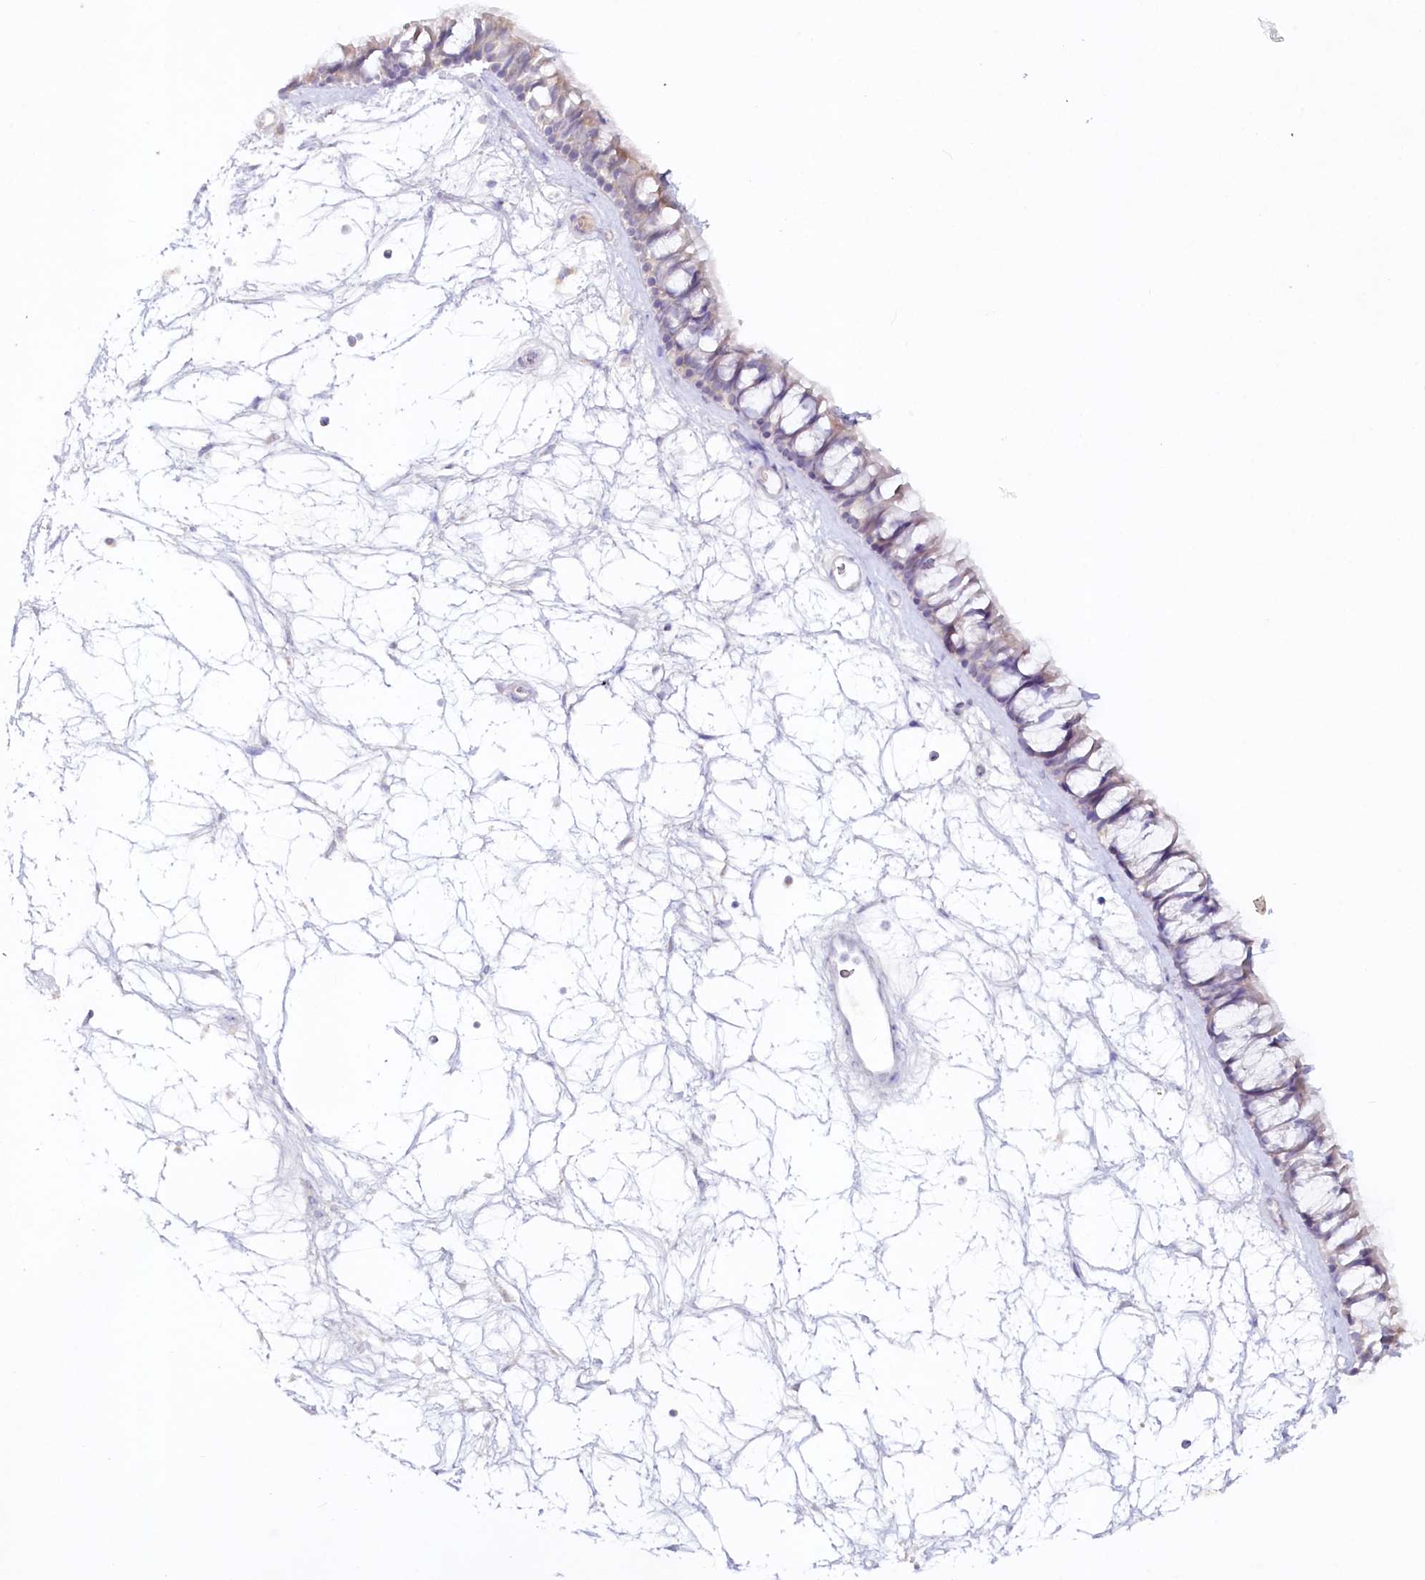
{"staining": {"intensity": "weak", "quantity": "<25%", "location": "cytoplasmic/membranous"}, "tissue": "nasopharynx", "cell_type": "Respiratory epithelial cells", "image_type": "normal", "snomed": [{"axis": "morphology", "description": "Normal tissue, NOS"}, {"axis": "topography", "description": "Nasopharynx"}], "caption": "Protein analysis of unremarkable nasopharynx demonstrates no significant staining in respiratory epithelial cells. The staining was performed using DAB (3,3'-diaminobenzidine) to visualize the protein expression in brown, while the nuclei were stained in blue with hematoxylin (Magnification: 20x).", "gene": "PSAPL1", "patient": {"sex": "male", "age": 64}}